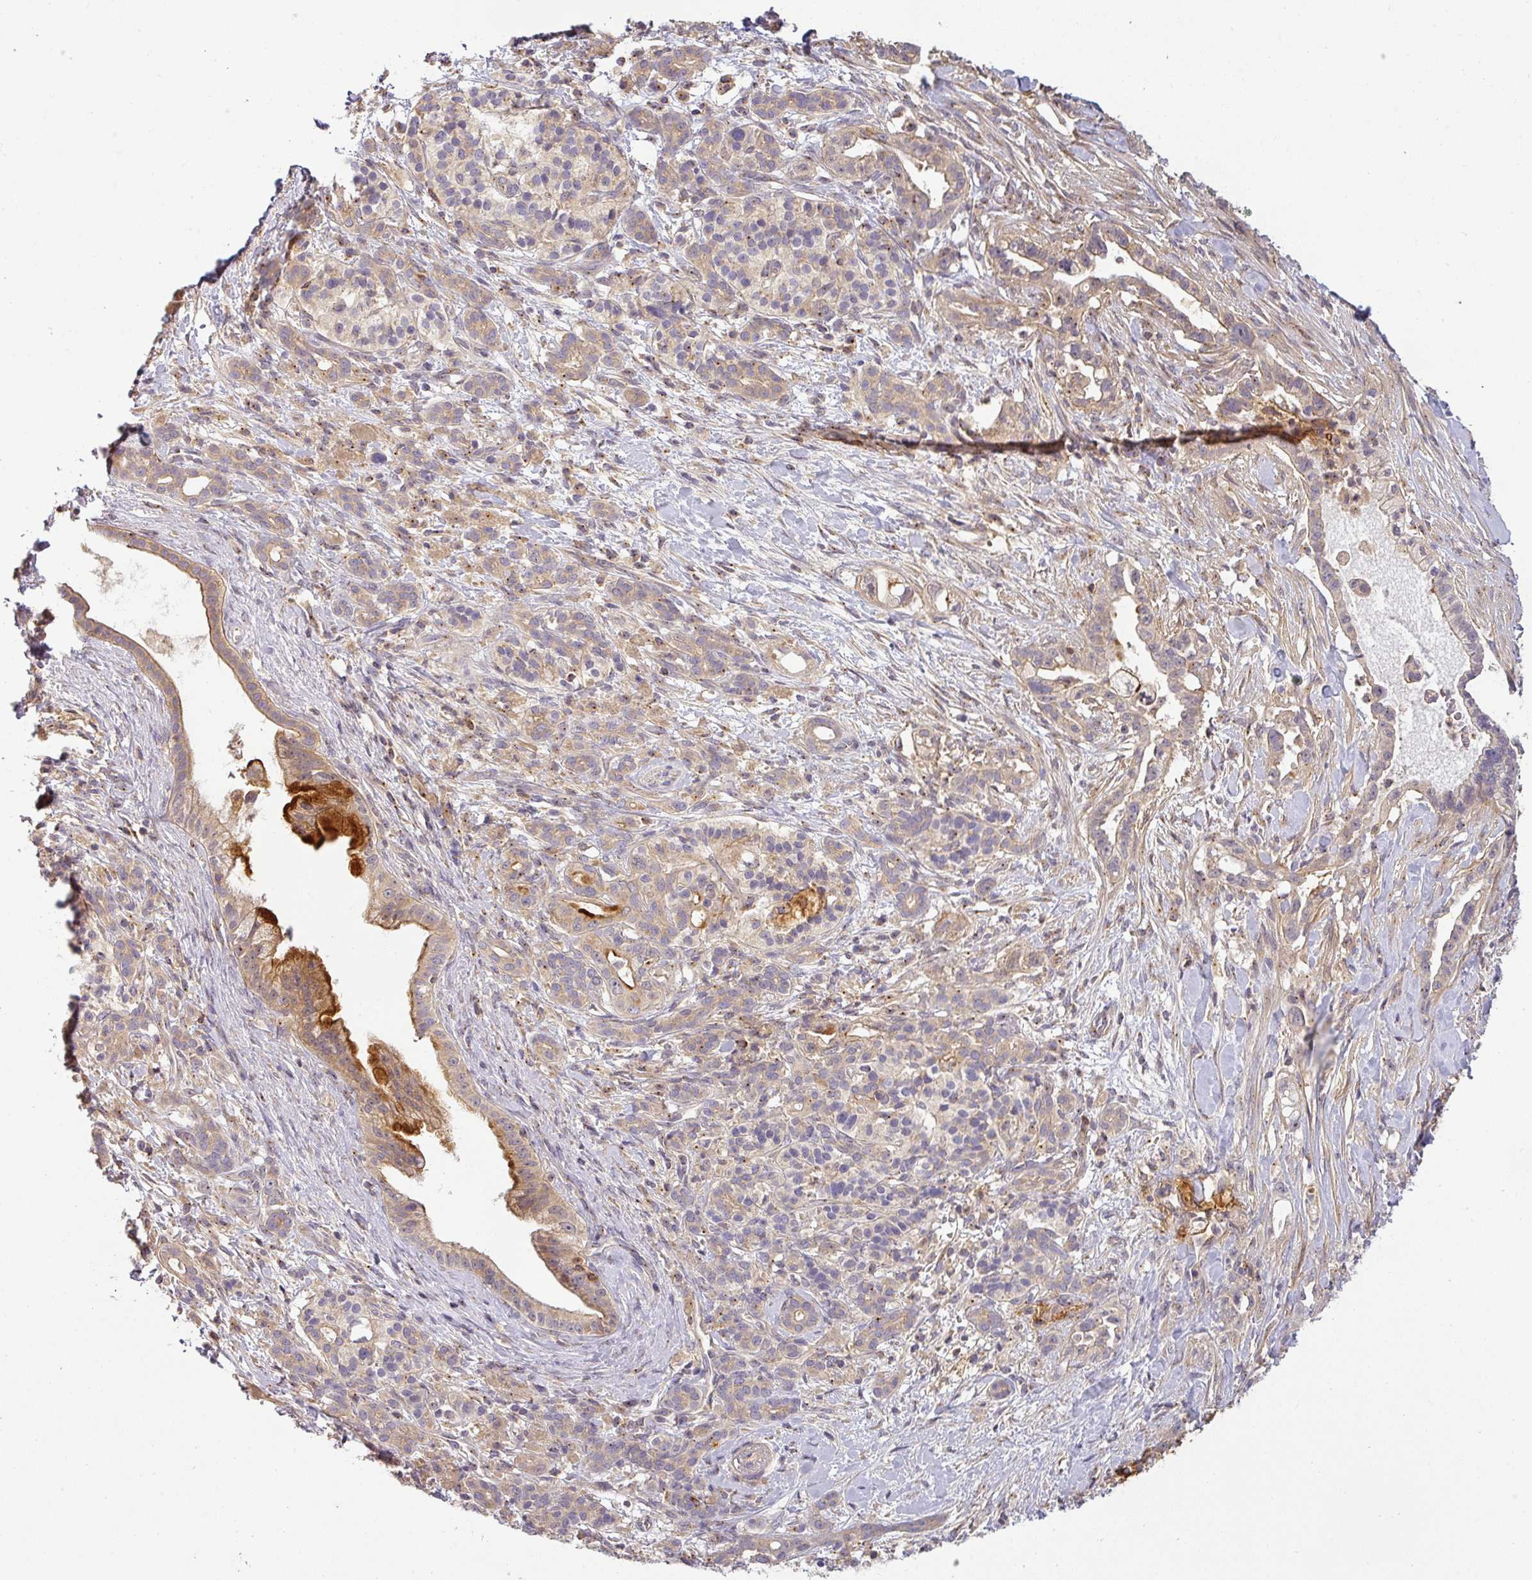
{"staining": {"intensity": "moderate", "quantity": "<25%", "location": "cytoplasmic/membranous"}, "tissue": "pancreatic cancer", "cell_type": "Tumor cells", "image_type": "cancer", "snomed": [{"axis": "morphology", "description": "Adenocarcinoma, NOS"}, {"axis": "topography", "description": "Pancreas"}], "caption": "Protein expression analysis of human adenocarcinoma (pancreatic) reveals moderate cytoplasmic/membranous expression in about <25% of tumor cells.", "gene": "NIN", "patient": {"sex": "male", "age": 44}}